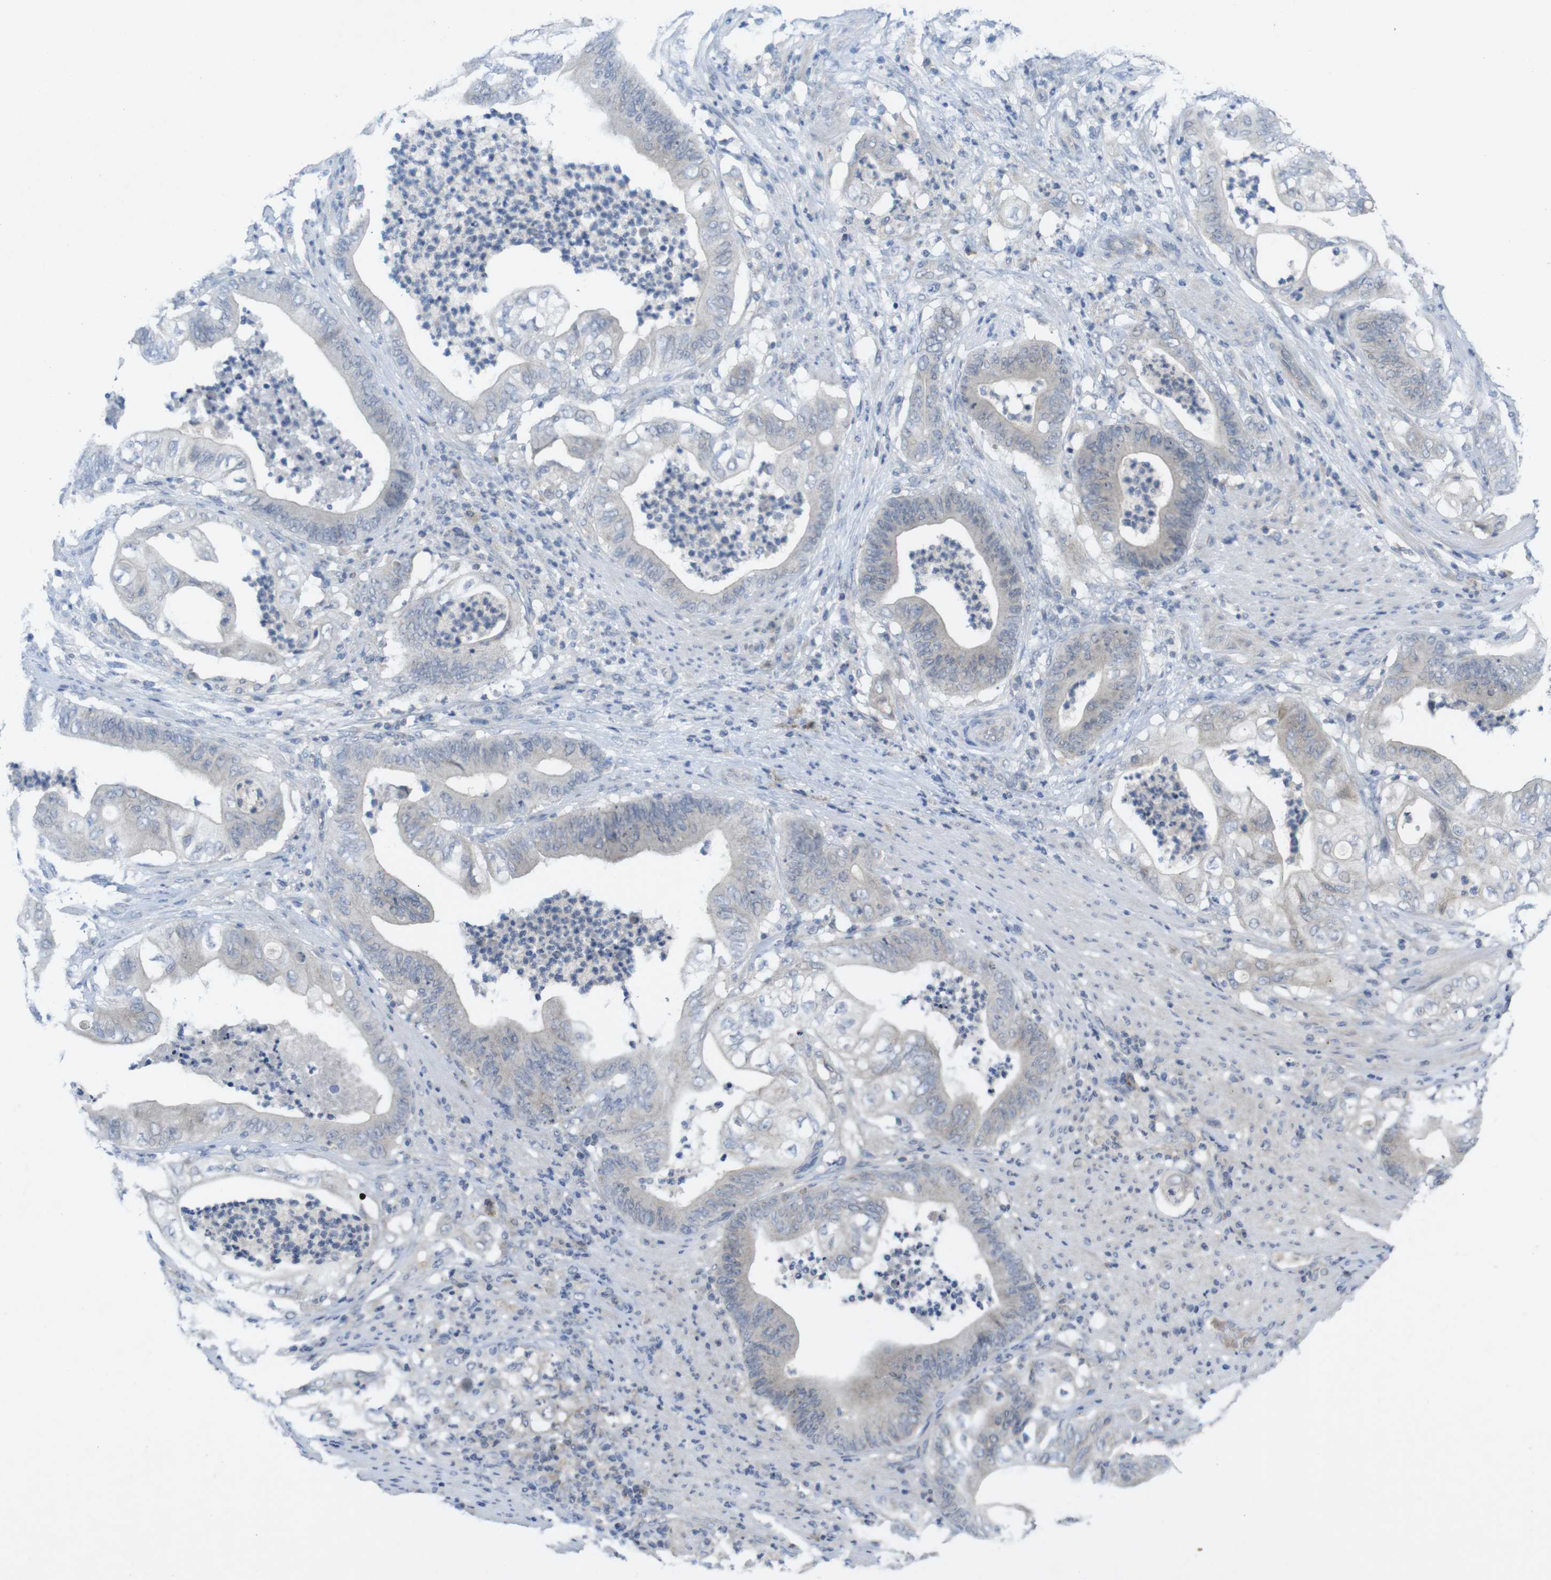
{"staining": {"intensity": "weak", "quantity": "25%-75%", "location": "cytoplasmic/membranous"}, "tissue": "stomach cancer", "cell_type": "Tumor cells", "image_type": "cancer", "snomed": [{"axis": "morphology", "description": "Adenocarcinoma, NOS"}, {"axis": "topography", "description": "Stomach"}], "caption": "Weak cytoplasmic/membranous positivity is appreciated in approximately 25%-75% of tumor cells in stomach cancer (adenocarcinoma).", "gene": "SLAMF7", "patient": {"sex": "female", "age": 73}}